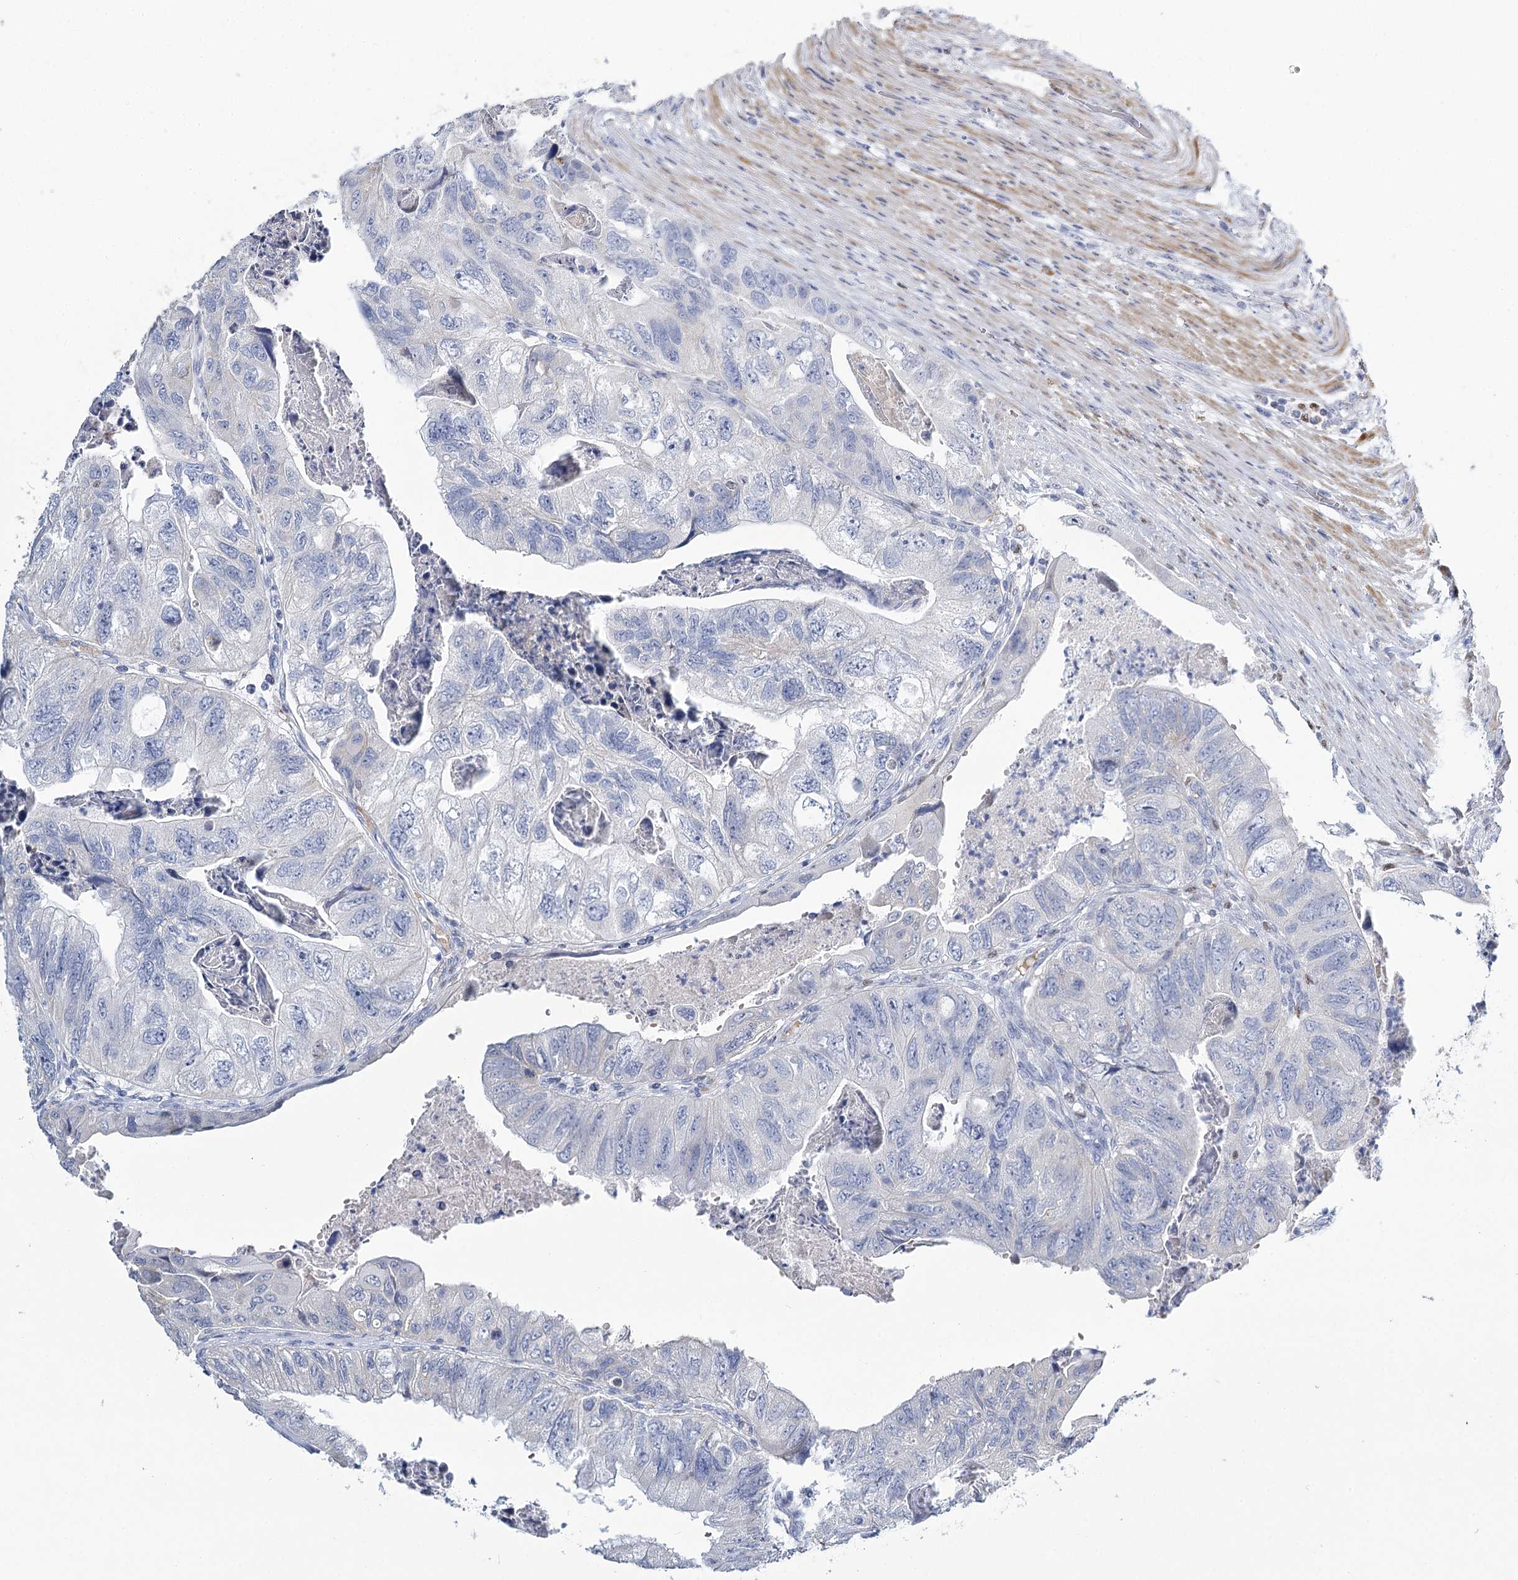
{"staining": {"intensity": "negative", "quantity": "none", "location": "none"}, "tissue": "colorectal cancer", "cell_type": "Tumor cells", "image_type": "cancer", "snomed": [{"axis": "morphology", "description": "Adenocarcinoma, NOS"}, {"axis": "topography", "description": "Rectum"}], "caption": "Protein analysis of colorectal cancer demonstrates no significant positivity in tumor cells.", "gene": "IGSF3", "patient": {"sex": "male", "age": 63}}